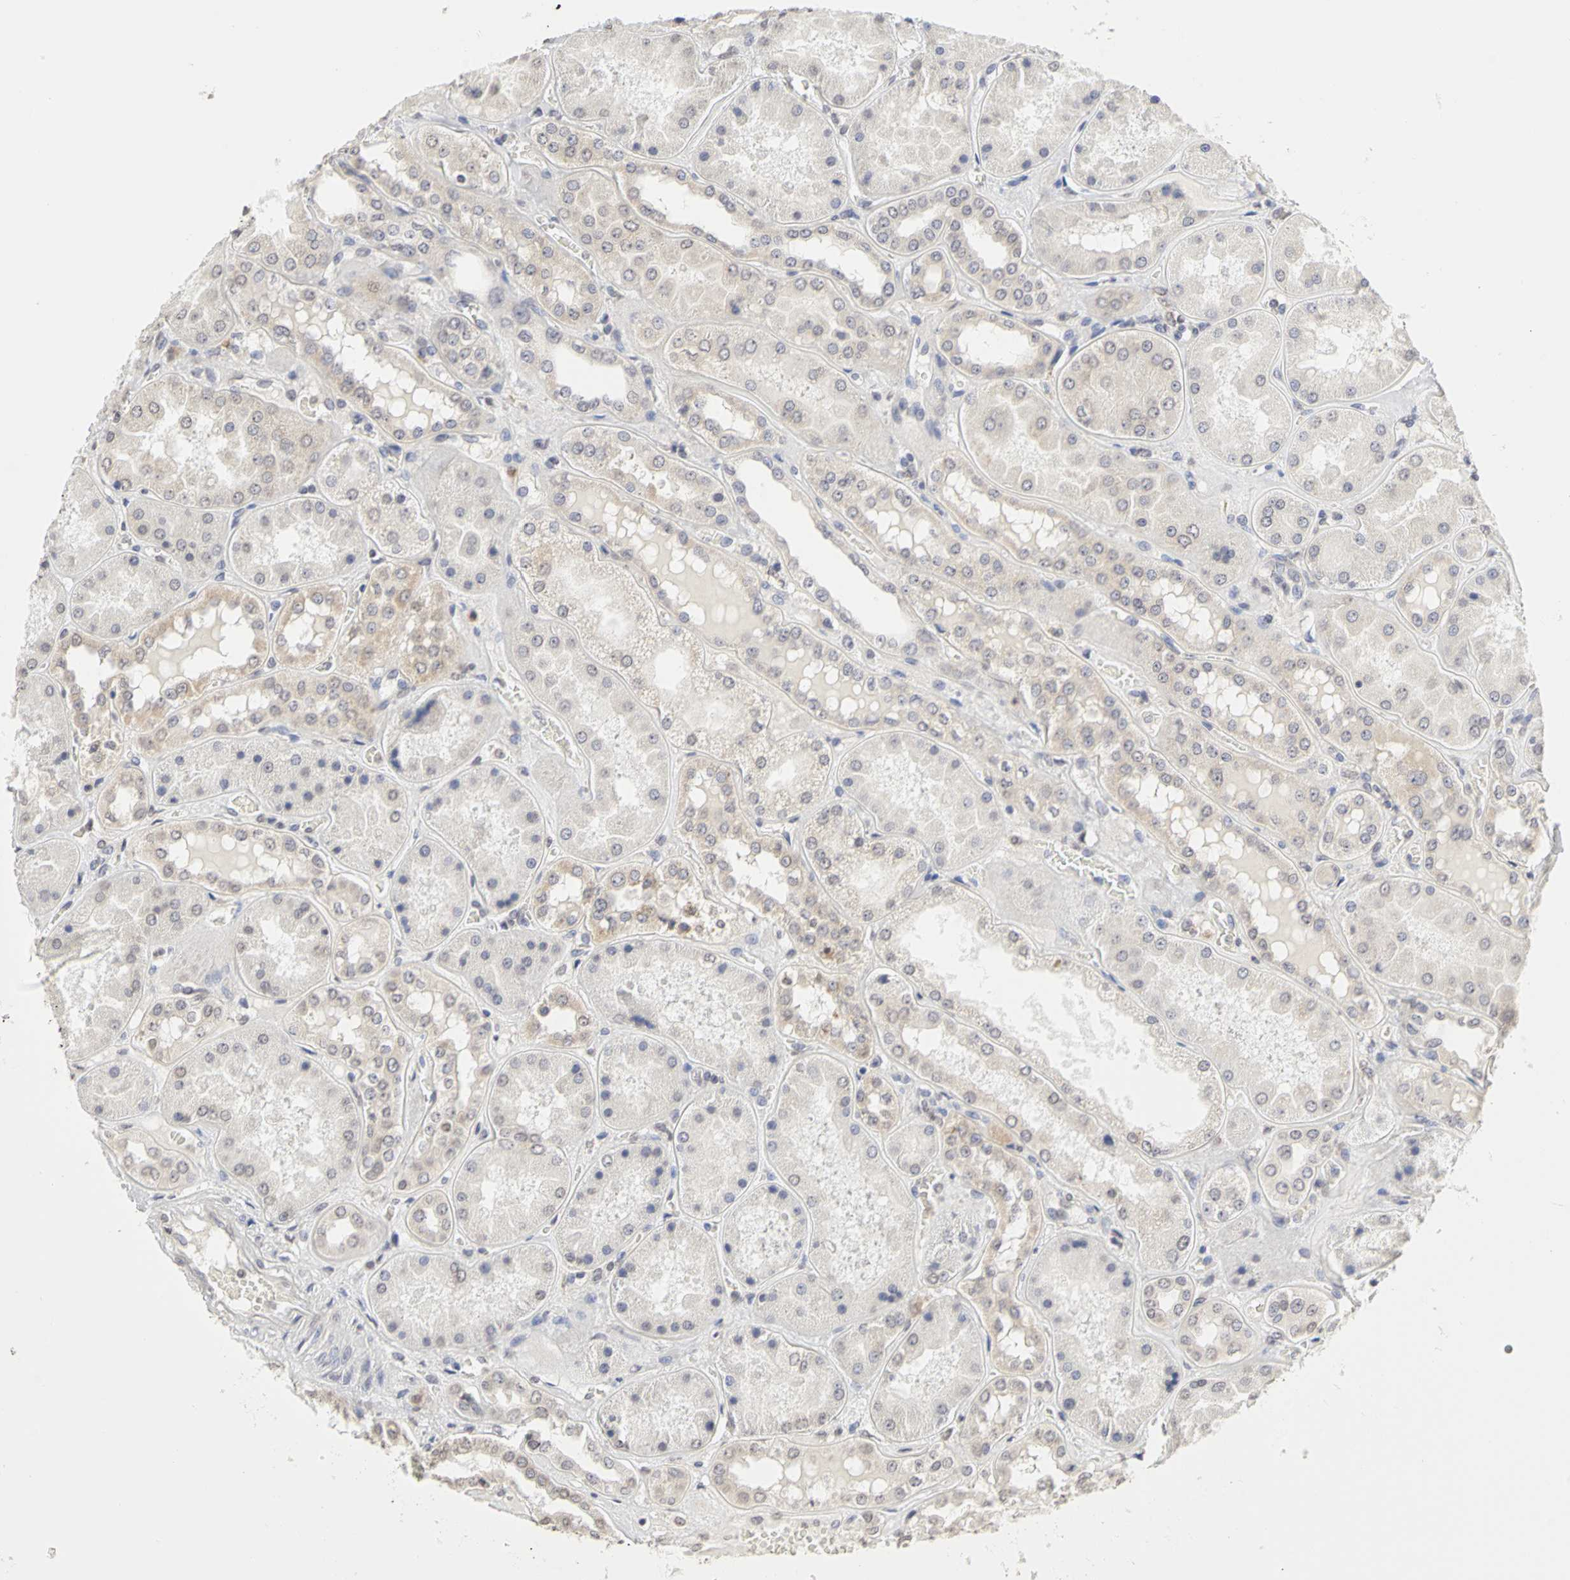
{"staining": {"intensity": "weak", "quantity": "25%-75%", "location": "cytoplasmic/membranous"}, "tissue": "kidney", "cell_type": "Cells in glomeruli", "image_type": "normal", "snomed": [{"axis": "morphology", "description": "Normal tissue, NOS"}, {"axis": "topography", "description": "Kidney"}], "caption": "DAB immunohistochemical staining of benign human kidney shows weak cytoplasmic/membranous protein expression in about 25%-75% of cells in glomeruli. (DAB (3,3'-diaminobenzidine) = brown stain, brightfield microscopy at high magnification).", "gene": "IRAK1", "patient": {"sex": "female", "age": 56}}